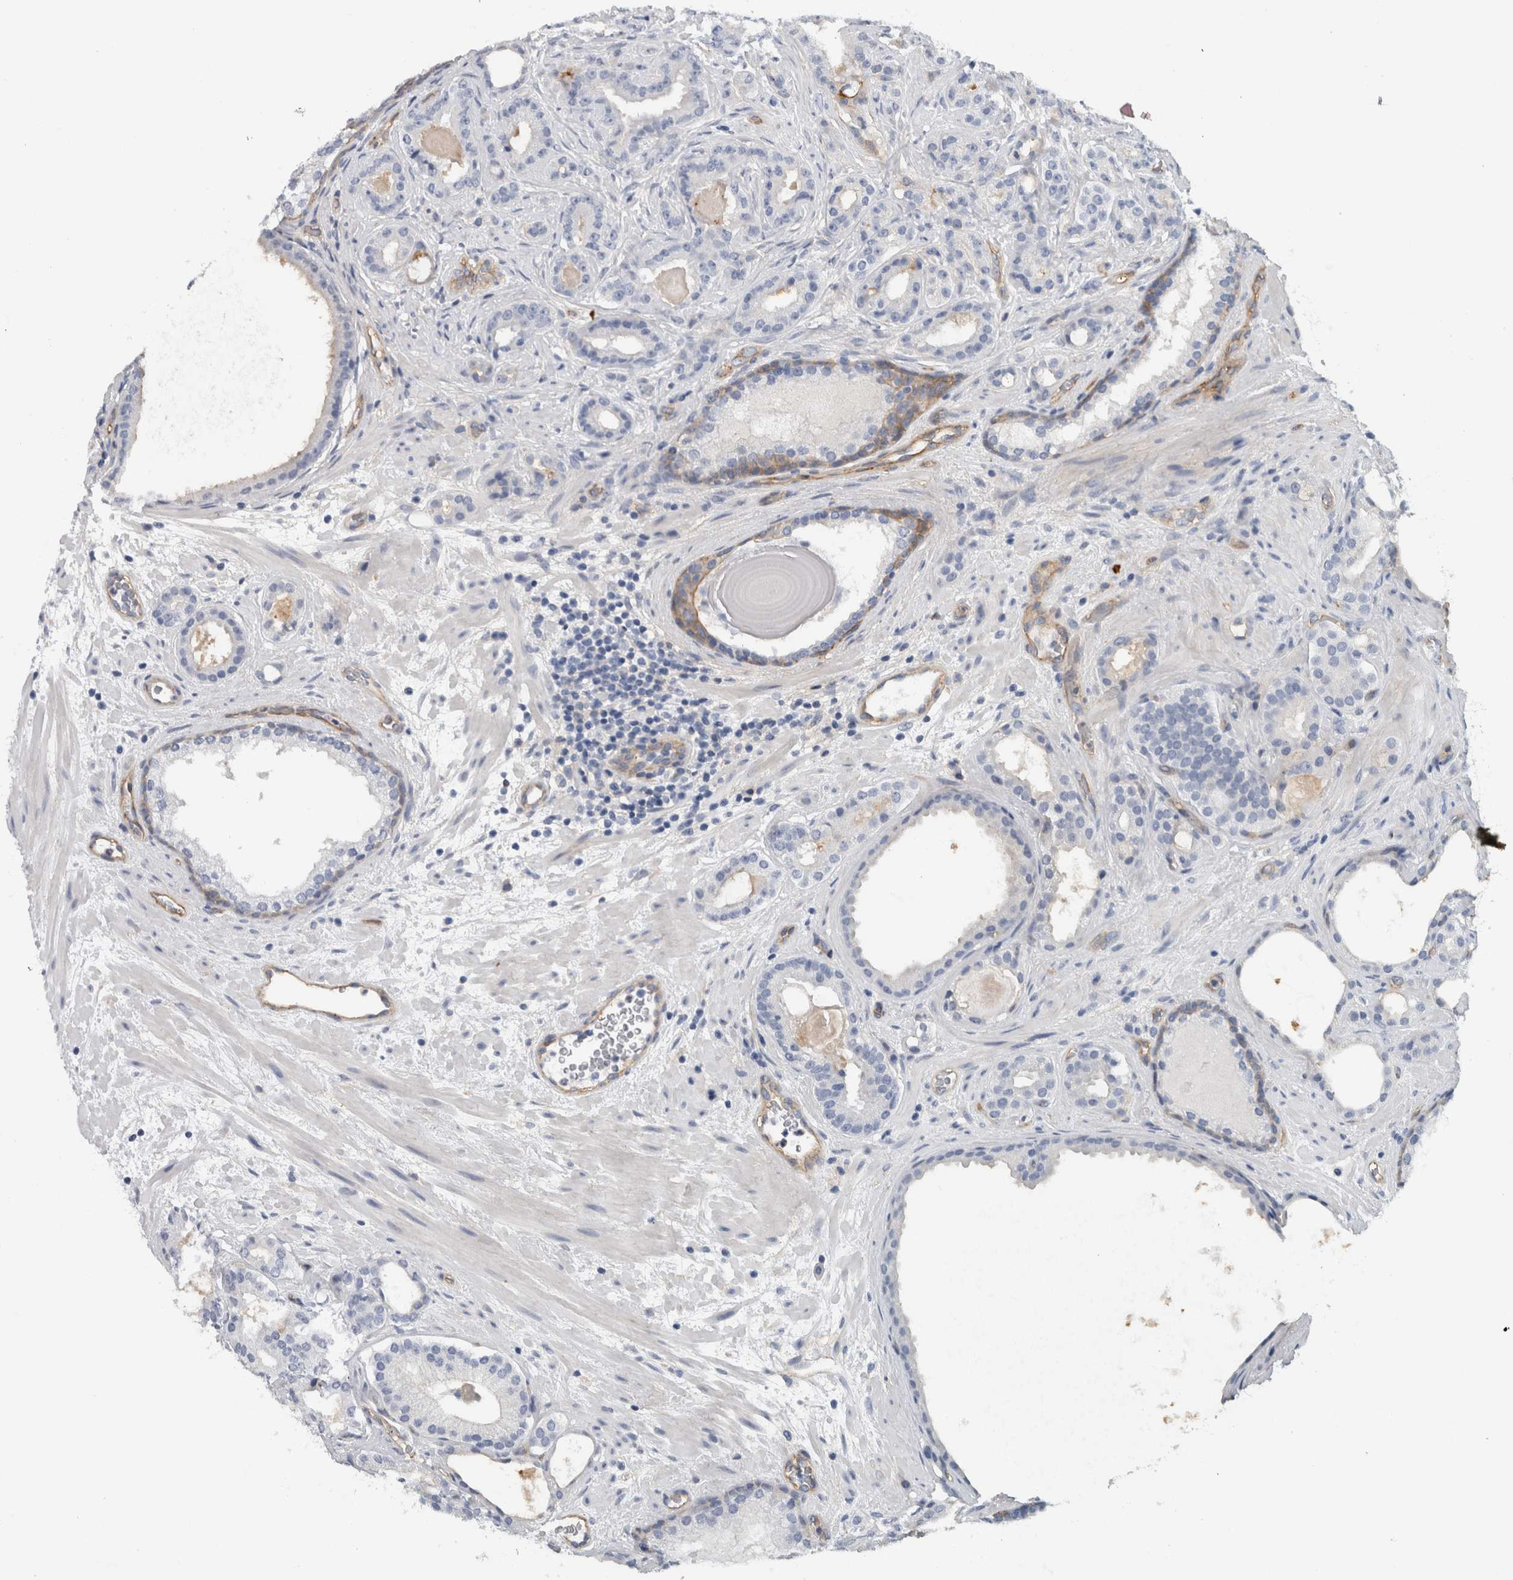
{"staining": {"intensity": "negative", "quantity": "none", "location": "none"}, "tissue": "prostate cancer", "cell_type": "Tumor cells", "image_type": "cancer", "snomed": [{"axis": "morphology", "description": "Adenocarcinoma, High grade"}, {"axis": "topography", "description": "Prostate"}], "caption": "Human prostate adenocarcinoma (high-grade) stained for a protein using IHC displays no staining in tumor cells.", "gene": "CD59", "patient": {"sex": "male", "age": 60}}